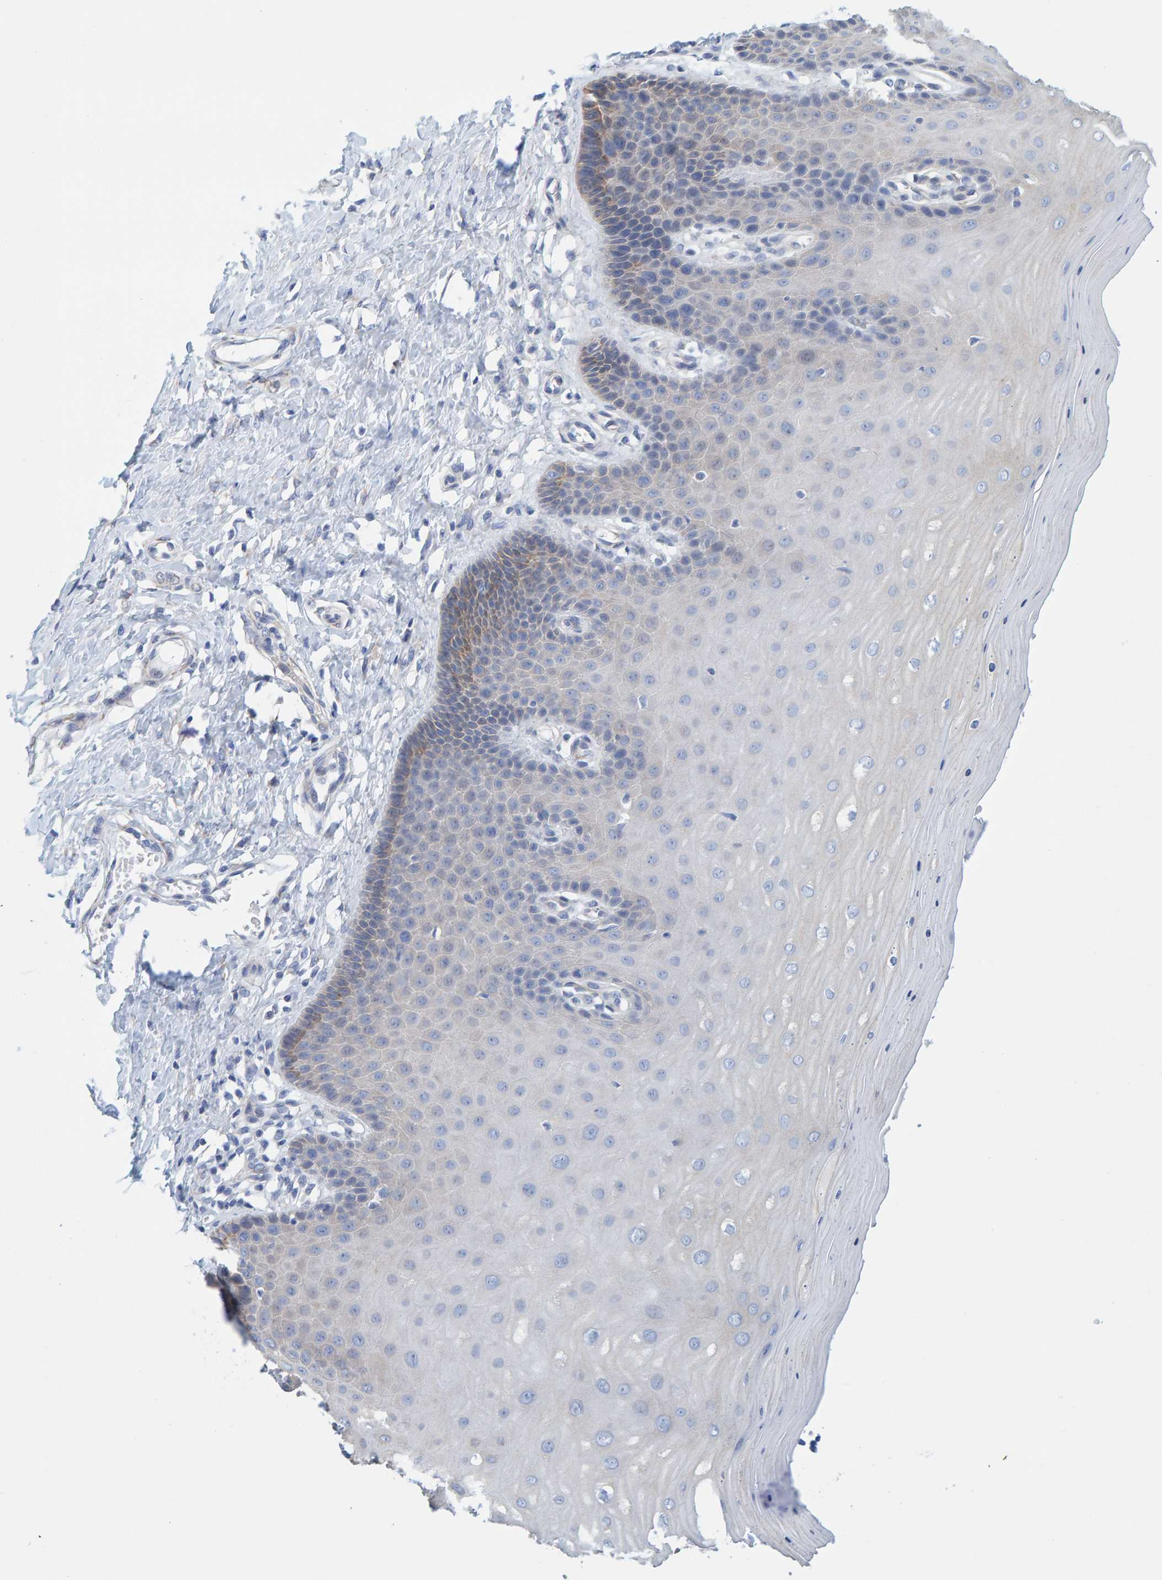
{"staining": {"intensity": "negative", "quantity": "none", "location": "none"}, "tissue": "cervix", "cell_type": "Glandular cells", "image_type": "normal", "snomed": [{"axis": "morphology", "description": "Normal tissue, NOS"}, {"axis": "topography", "description": "Cervix"}], "caption": "Glandular cells are negative for protein expression in normal human cervix. Brightfield microscopy of IHC stained with DAB (brown) and hematoxylin (blue), captured at high magnification.", "gene": "MAP1B", "patient": {"sex": "female", "age": 55}}